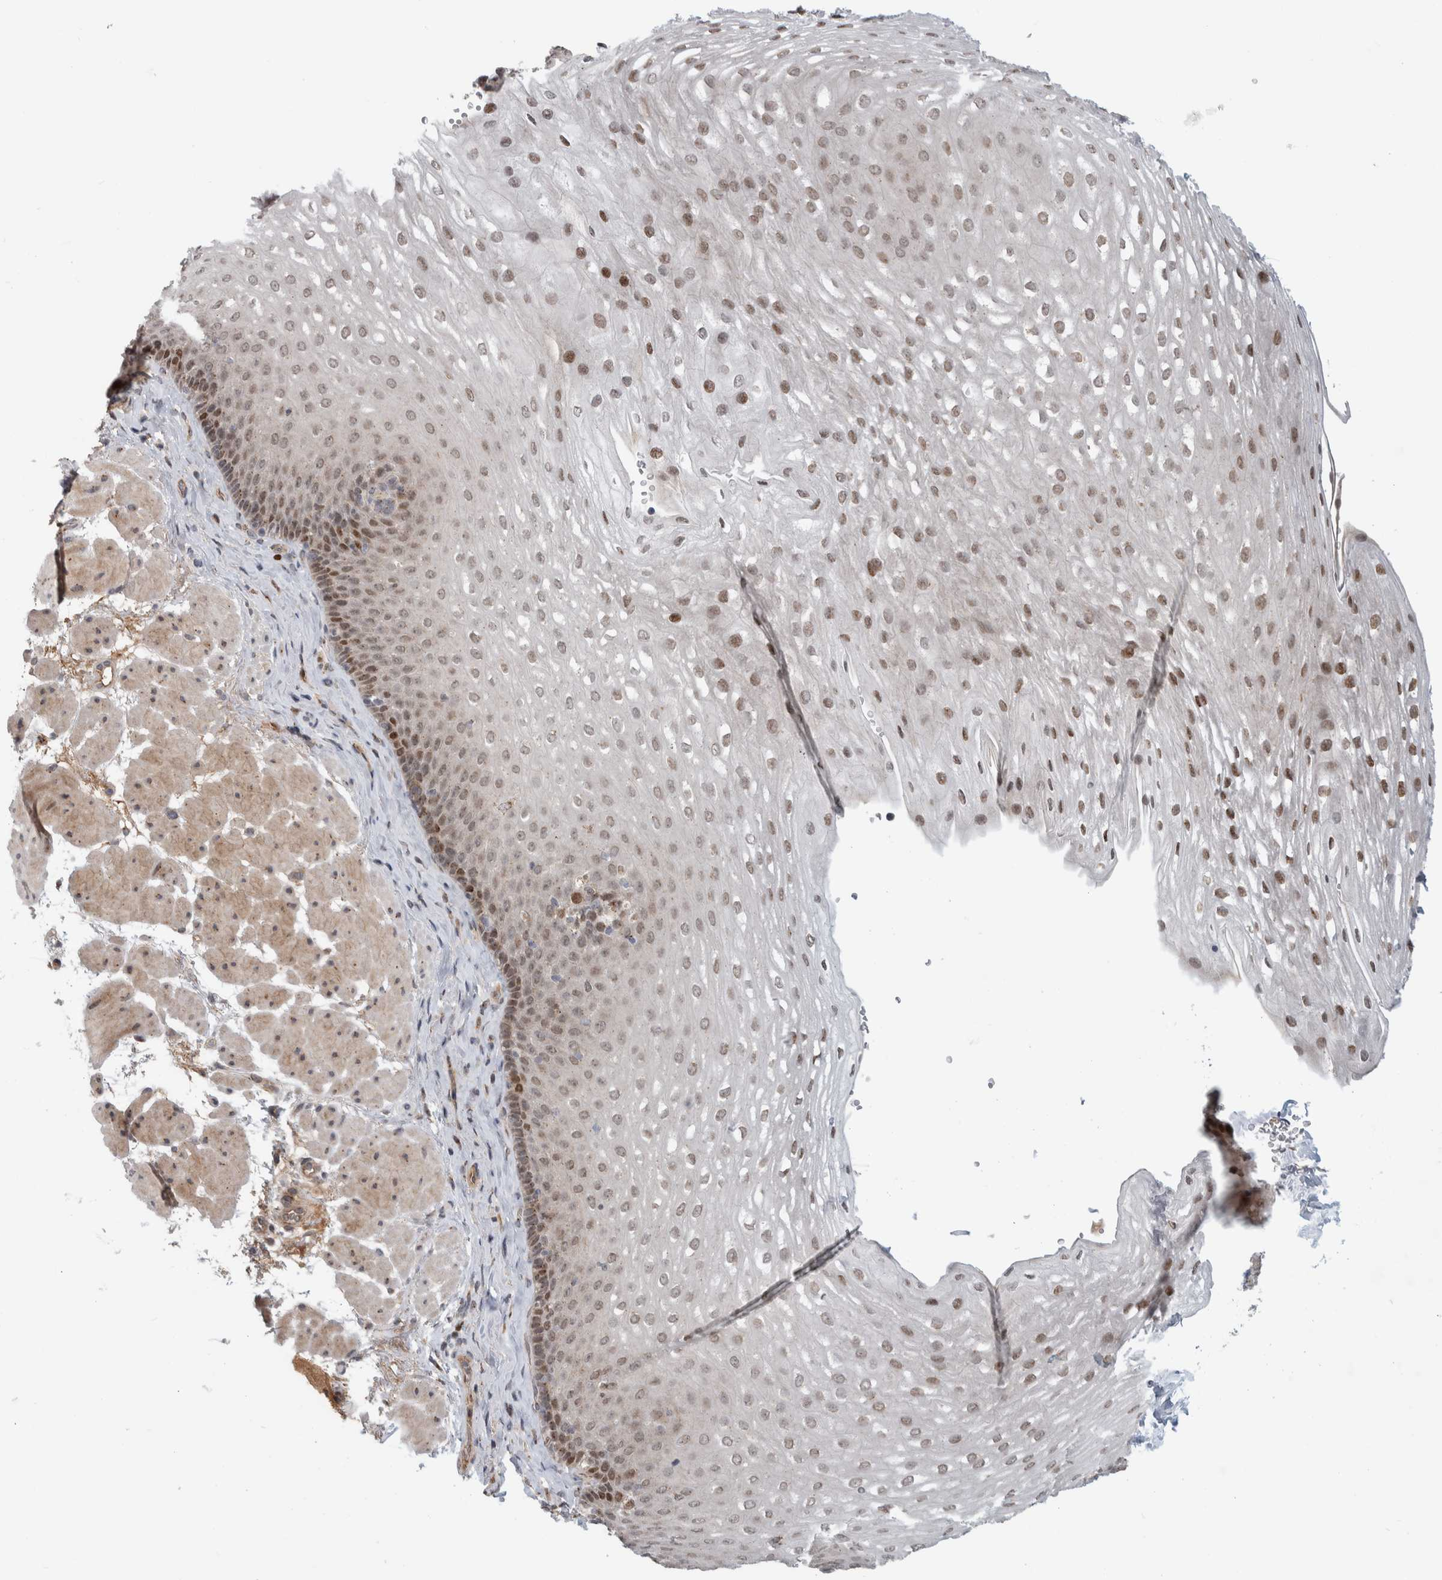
{"staining": {"intensity": "moderate", "quantity": ">75%", "location": "cytoplasmic/membranous,nuclear"}, "tissue": "esophagus", "cell_type": "Squamous epithelial cells", "image_type": "normal", "snomed": [{"axis": "morphology", "description": "Normal tissue, NOS"}, {"axis": "topography", "description": "Esophagus"}], "caption": "Immunohistochemistry (IHC) of unremarkable human esophagus shows medium levels of moderate cytoplasmic/membranous,nuclear expression in about >75% of squamous epithelial cells.", "gene": "MSL1", "patient": {"sex": "female", "age": 66}}